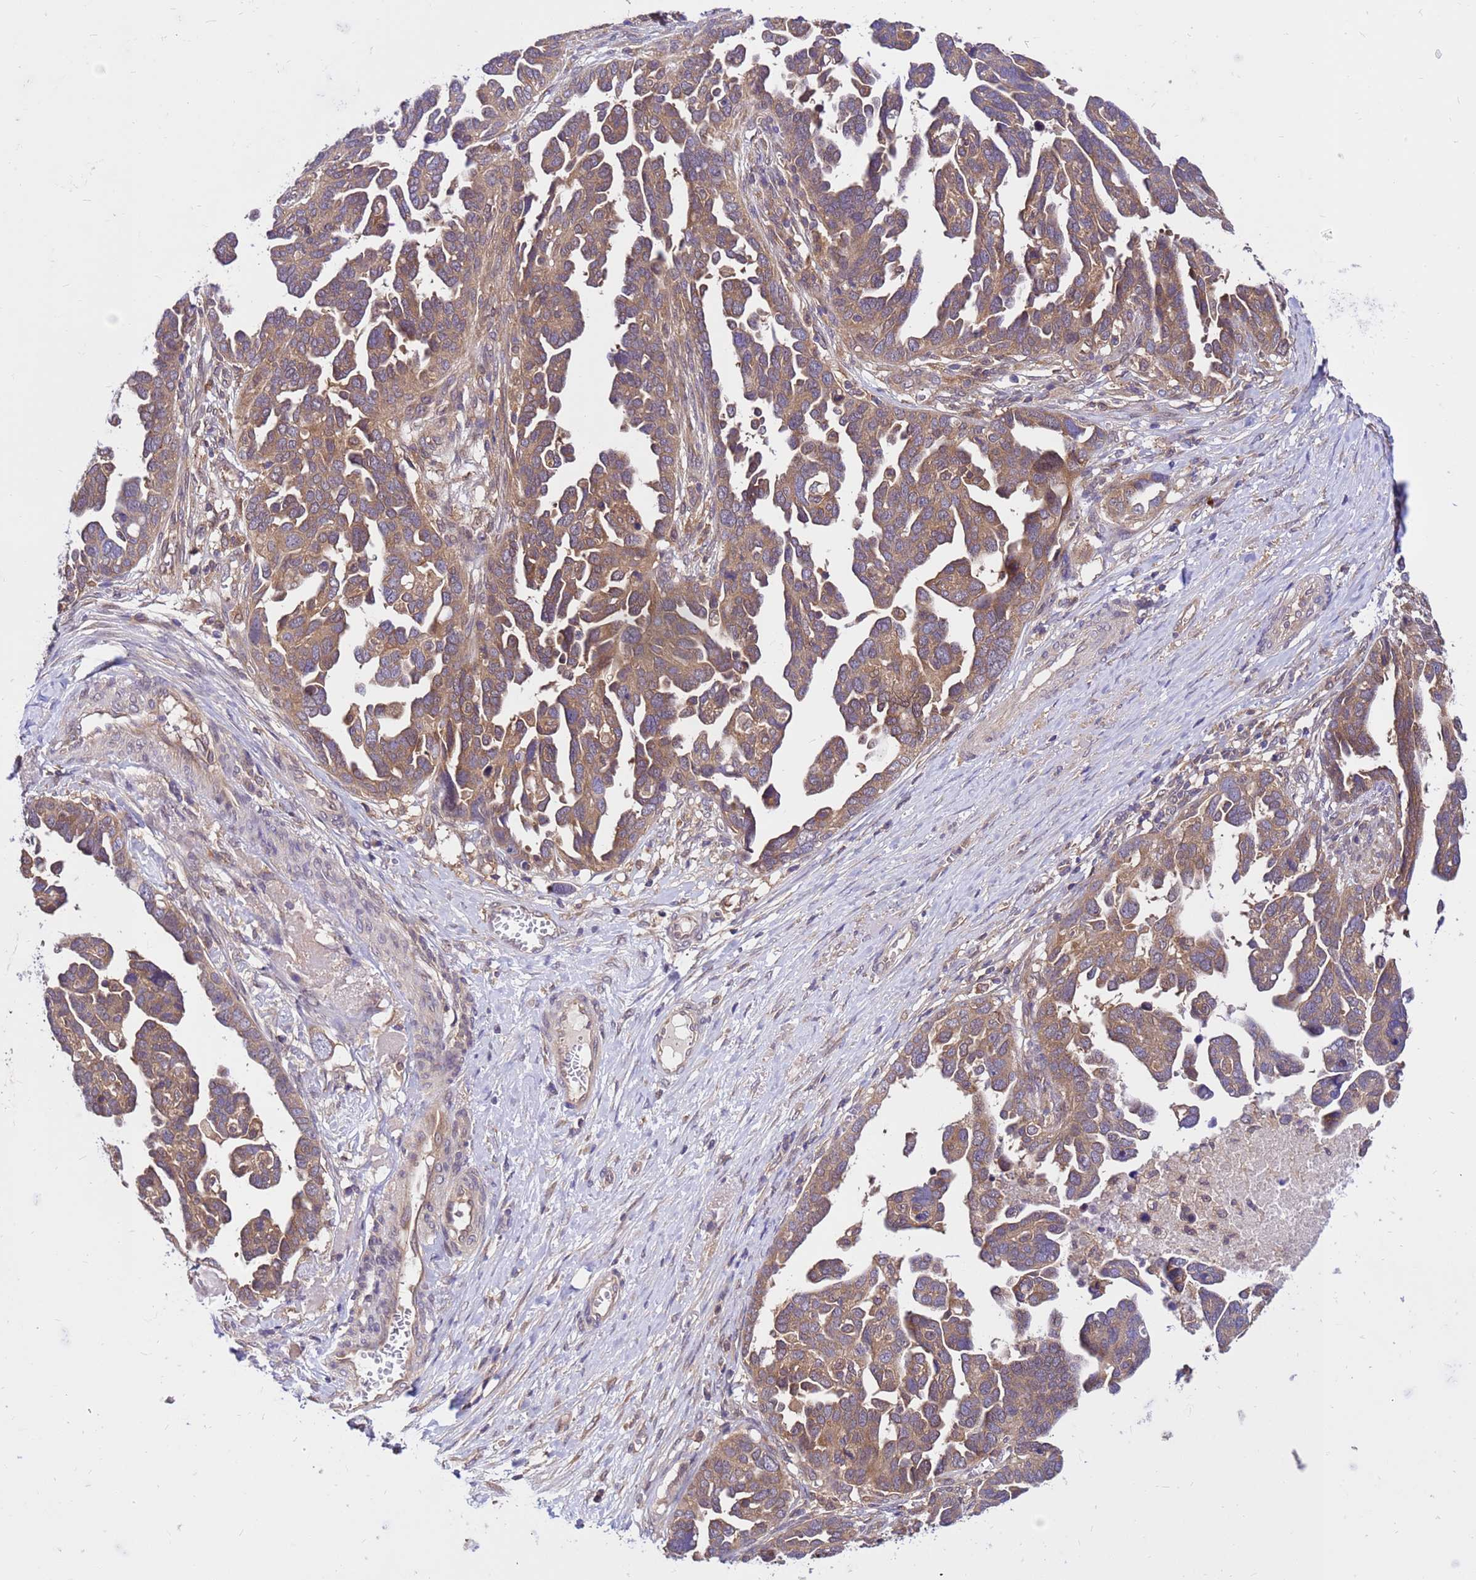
{"staining": {"intensity": "moderate", "quantity": "25%-75%", "location": "cytoplasmic/membranous"}, "tissue": "ovarian cancer", "cell_type": "Tumor cells", "image_type": "cancer", "snomed": [{"axis": "morphology", "description": "Cystadenocarcinoma, serous, NOS"}, {"axis": "topography", "description": "Ovary"}], "caption": "Ovarian serous cystadenocarcinoma stained for a protein (brown) demonstrates moderate cytoplasmic/membranous positive staining in approximately 25%-75% of tumor cells.", "gene": "GET3", "patient": {"sex": "female", "age": 54}}